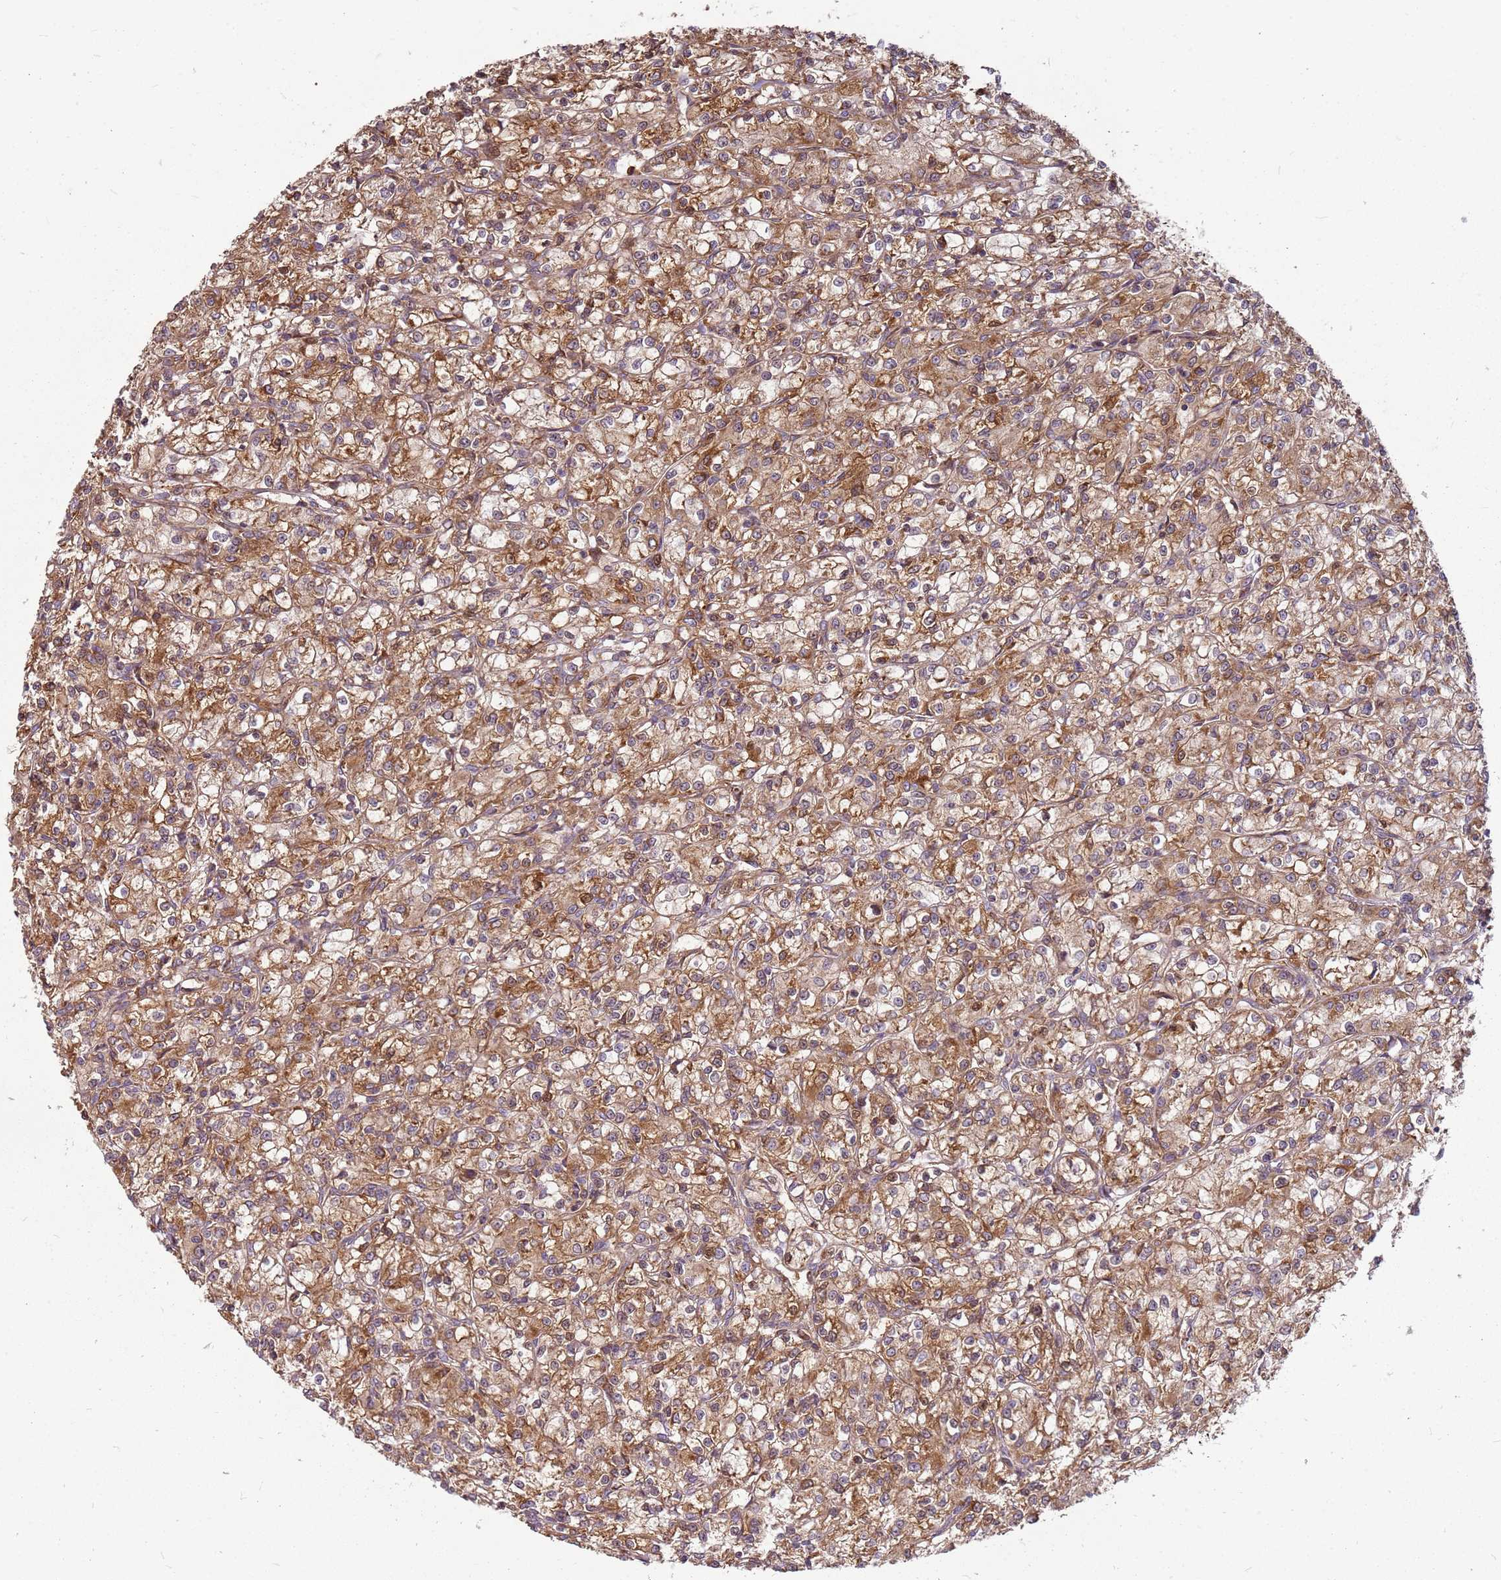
{"staining": {"intensity": "moderate", "quantity": ">75%", "location": "cytoplasmic/membranous"}, "tissue": "renal cancer", "cell_type": "Tumor cells", "image_type": "cancer", "snomed": [{"axis": "morphology", "description": "Adenocarcinoma, NOS"}, {"axis": "topography", "description": "Kidney"}], "caption": "Renal cancer (adenocarcinoma) was stained to show a protein in brown. There is medium levels of moderate cytoplasmic/membranous expression in approximately >75% of tumor cells.", "gene": "CCDC159", "patient": {"sex": "female", "age": 59}}